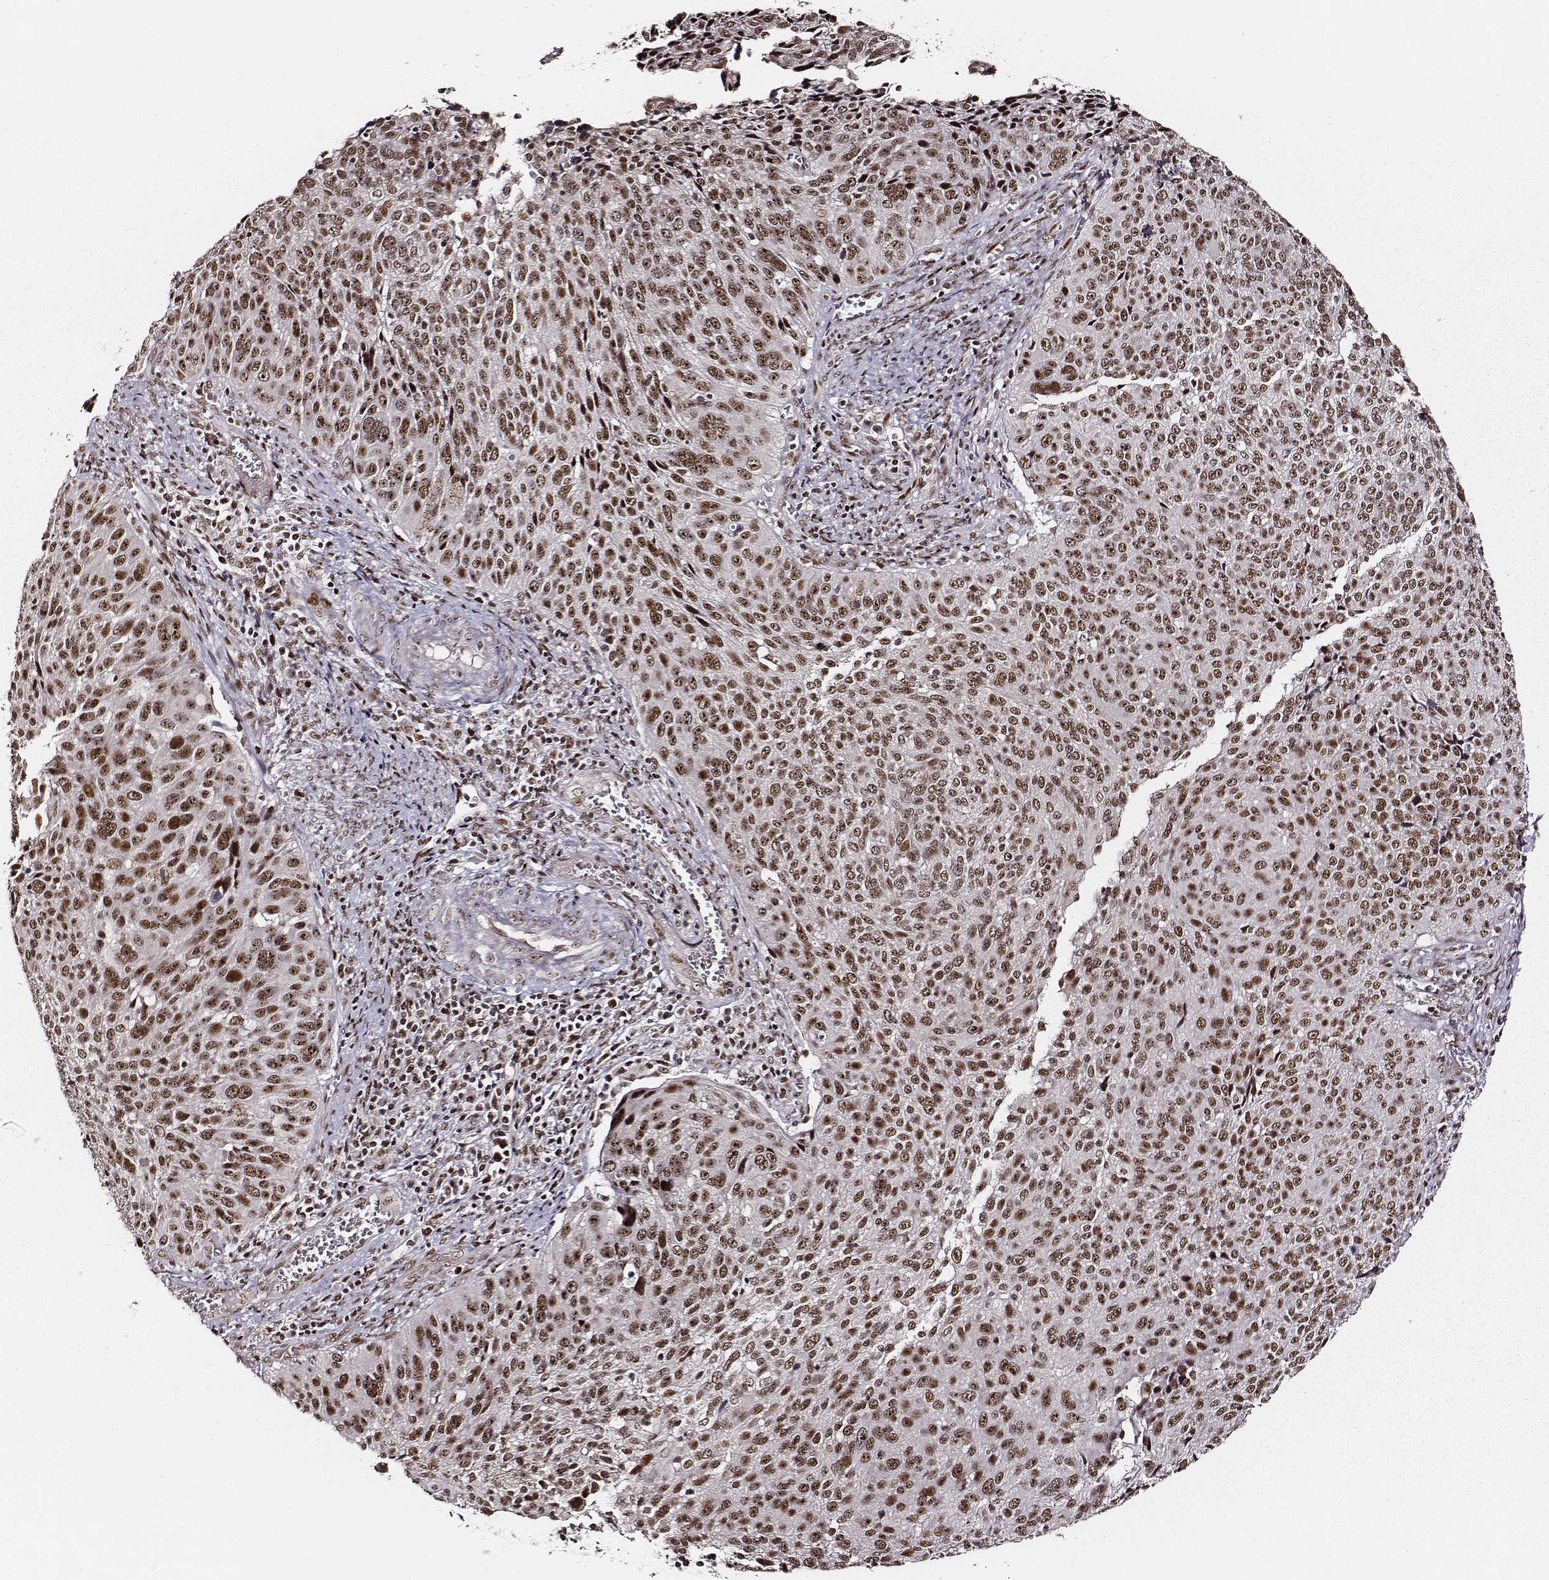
{"staining": {"intensity": "moderate", "quantity": ">75%", "location": "nuclear"}, "tissue": "cervical cancer", "cell_type": "Tumor cells", "image_type": "cancer", "snomed": [{"axis": "morphology", "description": "Squamous cell carcinoma, NOS"}, {"axis": "topography", "description": "Cervix"}], "caption": "The histopathology image demonstrates immunohistochemical staining of squamous cell carcinoma (cervical). There is moderate nuclear expression is seen in about >75% of tumor cells.", "gene": "PPARA", "patient": {"sex": "female", "age": 39}}